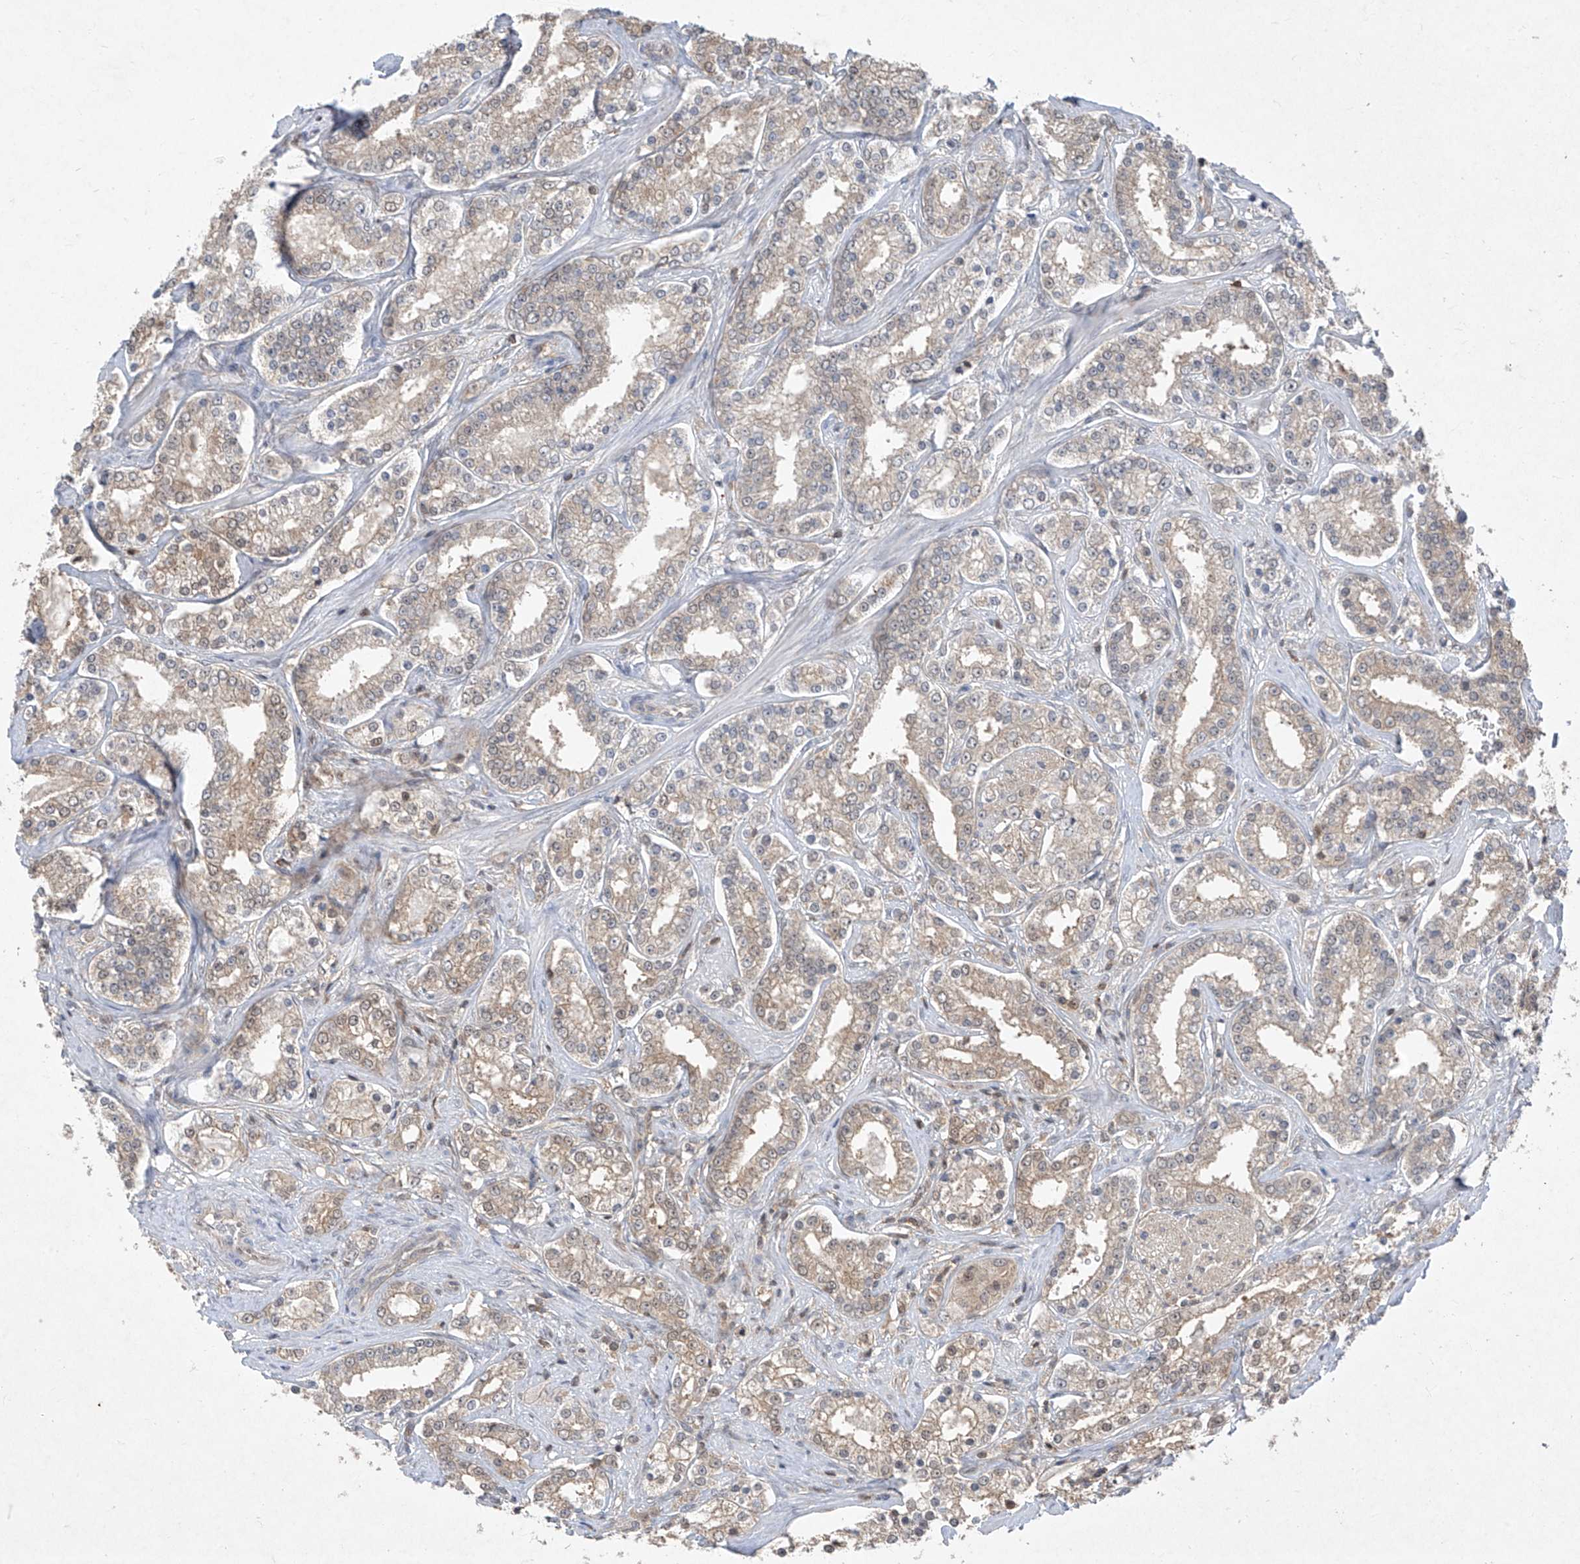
{"staining": {"intensity": "weak", "quantity": "25%-75%", "location": "cytoplasmic/membranous"}, "tissue": "prostate cancer", "cell_type": "Tumor cells", "image_type": "cancer", "snomed": [{"axis": "morphology", "description": "Normal tissue, NOS"}, {"axis": "morphology", "description": "Adenocarcinoma, High grade"}, {"axis": "topography", "description": "Prostate"}], "caption": "DAB immunohistochemical staining of human prostate cancer shows weak cytoplasmic/membranous protein positivity in approximately 25%-75% of tumor cells. The staining was performed using DAB to visualize the protein expression in brown, while the nuclei were stained in blue with hematoxylin (Magnification: 20x).", "gene": "ZNF358", "patient": {"sex": "male", "age": 83}}